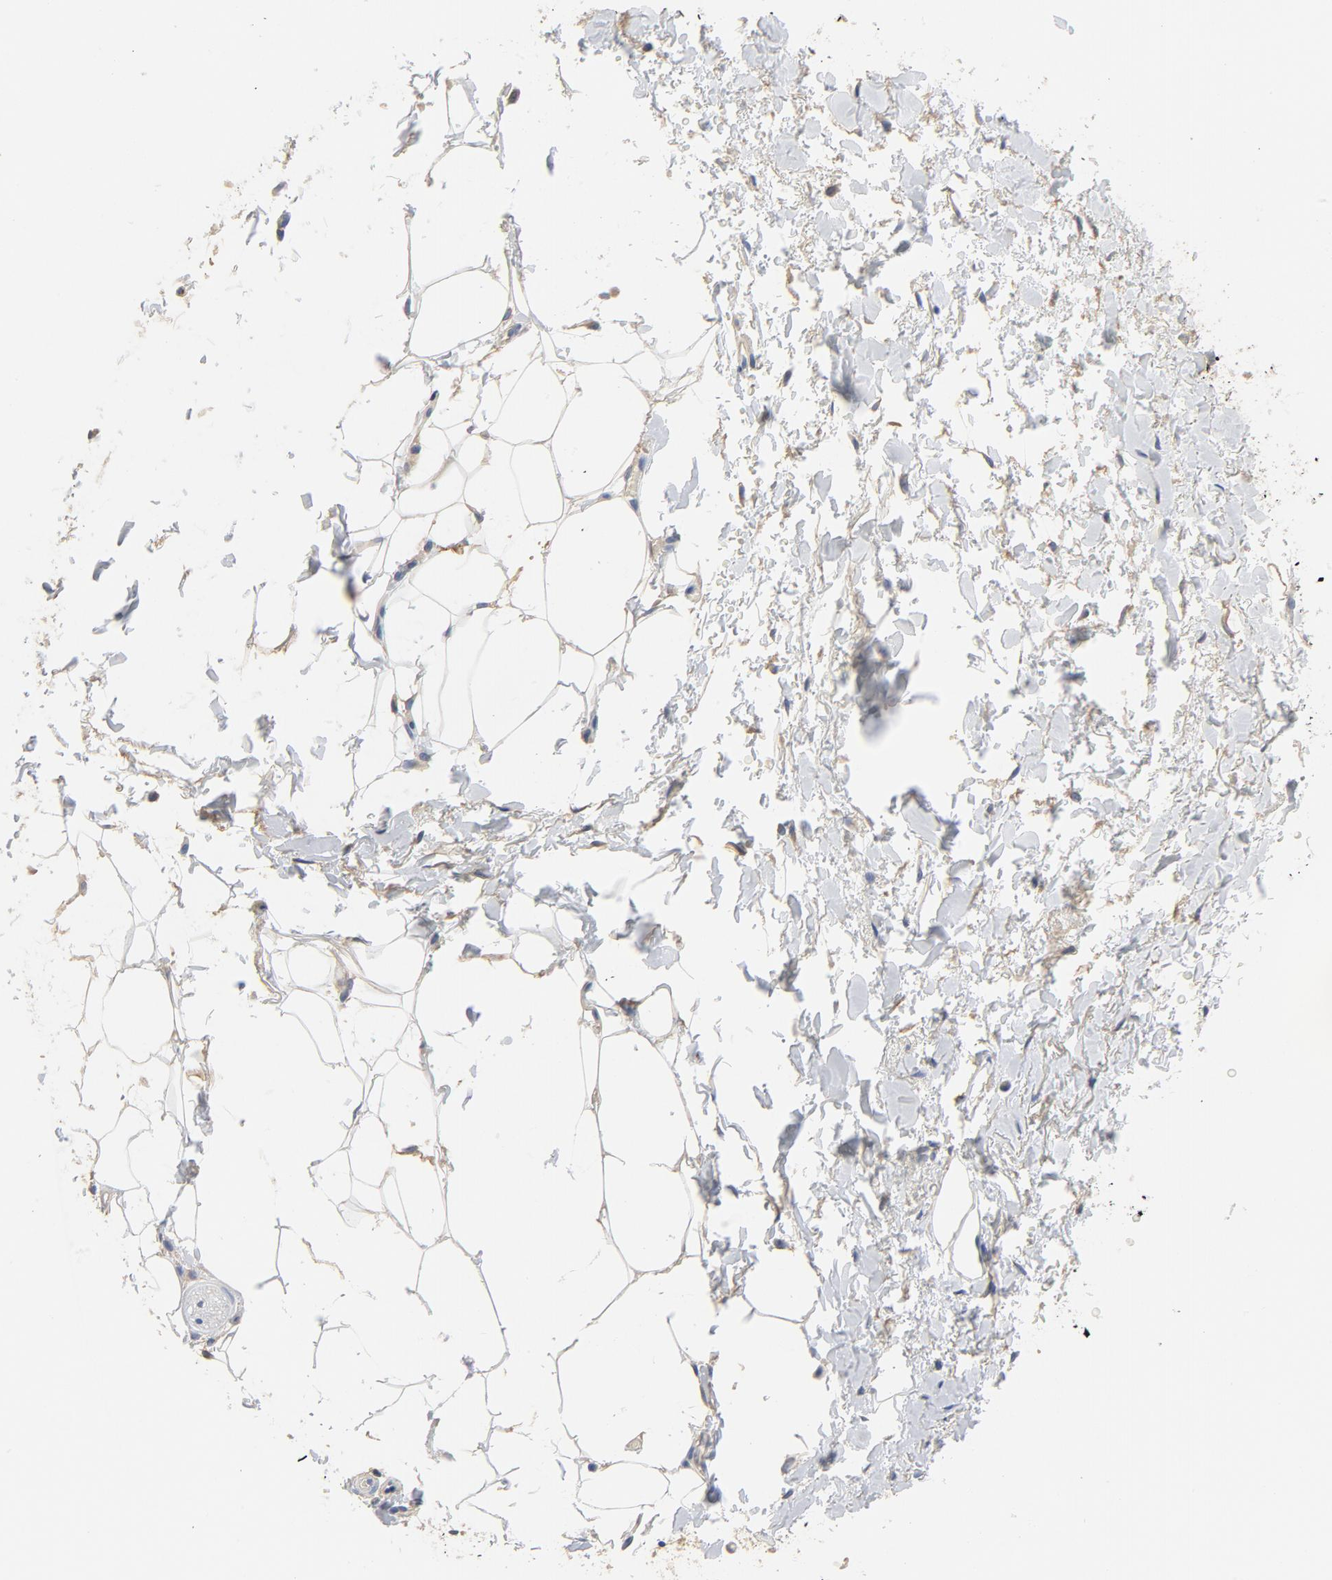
{"staining": {"intensity": "negative", "quantity": "none", "location": "none"}, "tissue": "adipose tissue", "cell_type": "Adipocytes", "image_type": "normal", "snomed": [{"axis": "morphology", "description": "Normal tissue, NOS"}, {"axis": "topography", "description": "Soft tissue"}, {"axis": "topography", "description": "Peripheral nerve tissue"}], "caption": "Adipose tissue stained for a protein using immunohistochemistry (IHC) demonstrates no positivity adipocytes.", "gene": "SRC", "patient": {"sex": "female", "age": 71}}